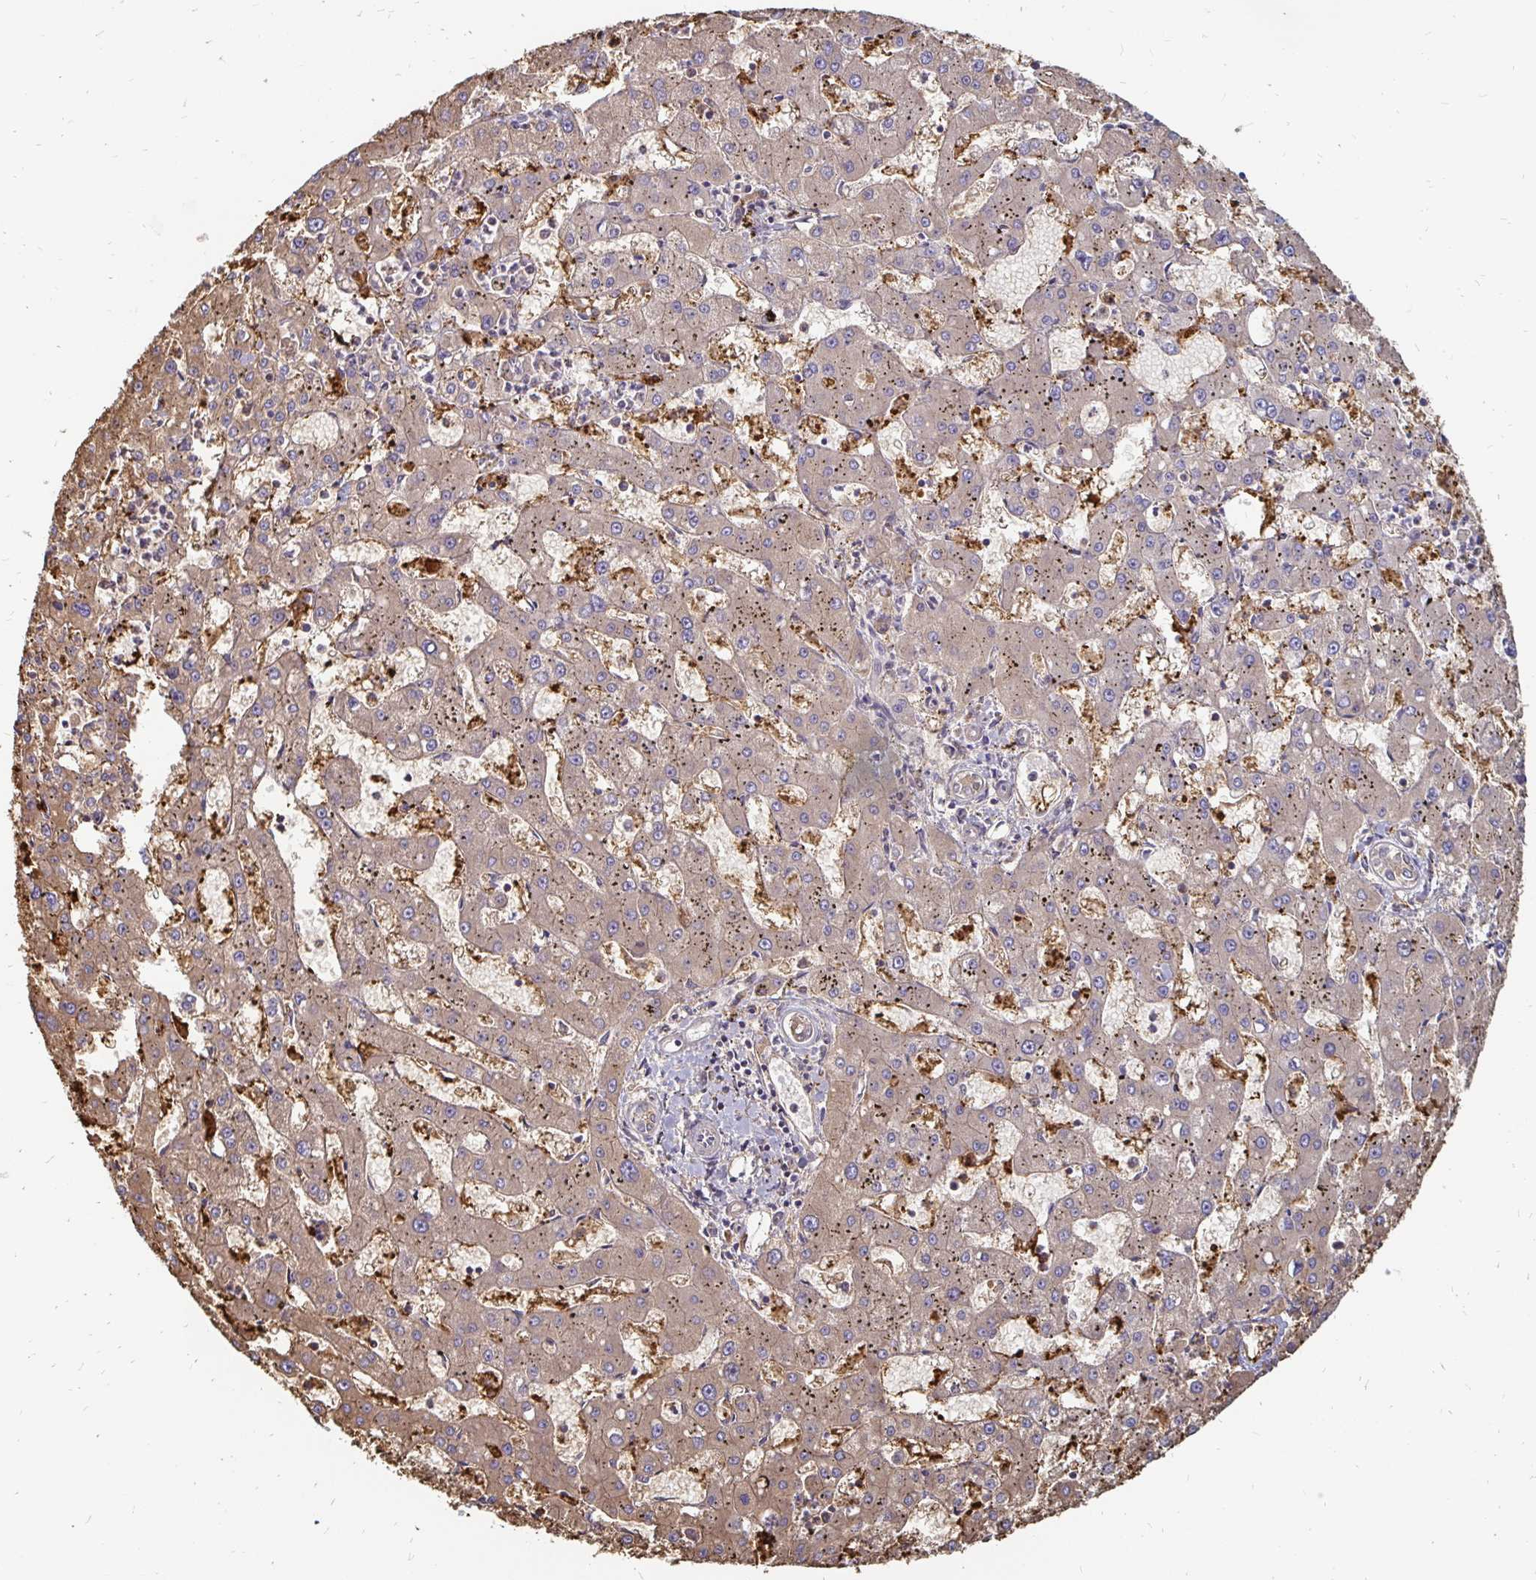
{"staining": {"intensity": "moderate", "quantity": "25%-75%", "location": "cytoplasmic/membranous"}, "tissue": "liver cancer", "cell_type": "Tumor cells", "image_type": "cancer", "snomed": [{"axis": "morphology", "description": "Carcinoma, Hepatocellular, NOS"}, {"axis": "topography", "description": "Liver"}], "caption": "Liver hepatocellular carcinoma stained with immunohistochemistry reveals moderate cytoplasmic/membranous expression in about 25%-75% of tumor cells.", "gene": "CCDC85A", "patient": {"sex": "male", "age": 67}}